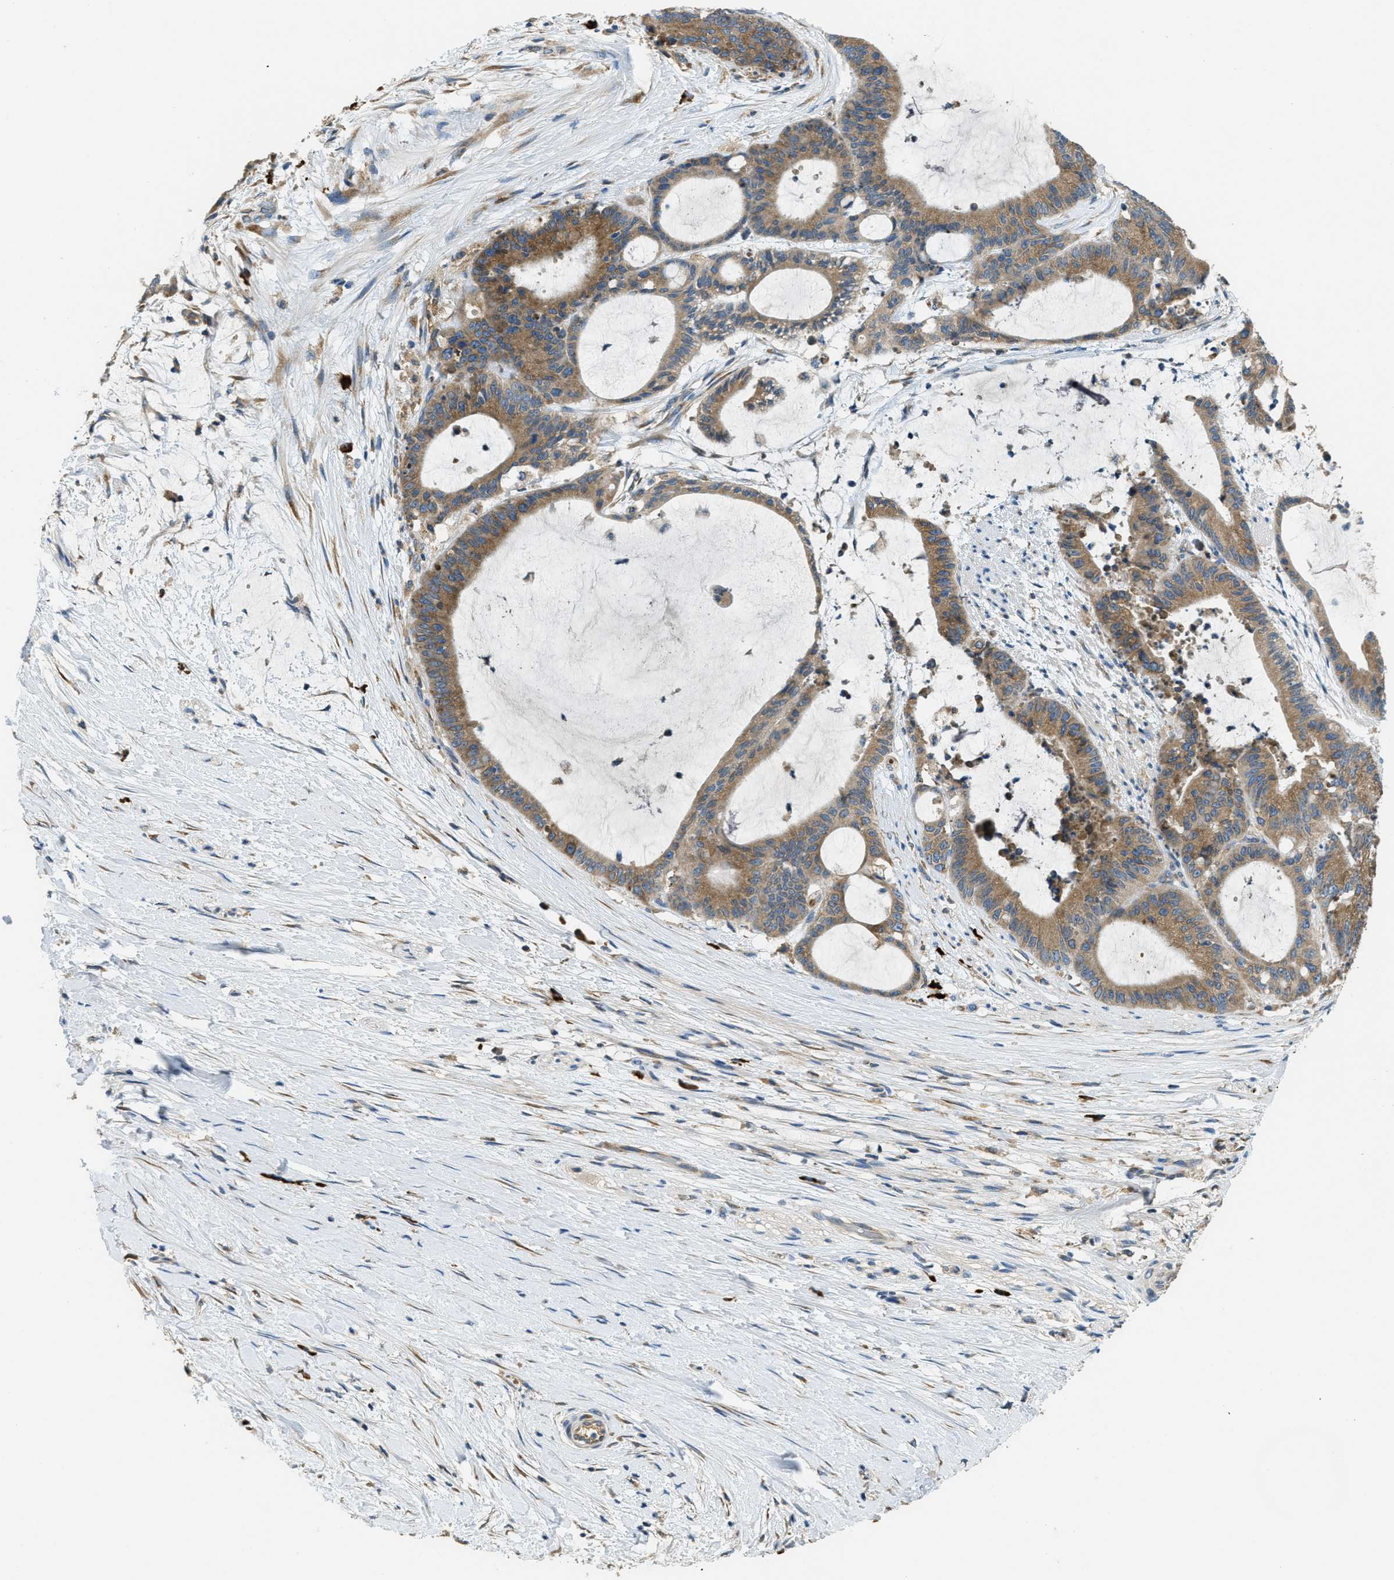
{"staining": {"intensity": "moderate", "quantity": ">75%", "location": "cytoplasmic/membranous"}, "tissue": "liver cancer", "cell_type": "Tumor cells", "image_type": "cancer", "snomed": [{"axis": "morphology", "description": "Cholangiocarcinoma"}, {"axis": "topography", "description": "Liver"}], "caption": "Liver cancer (cholangiocarcinoma) tissue reveals moderate cytoplasmic/membranous positivity in about >75% of tumor cells The protein is shown in brown color, while the nuclei are stained blue.", "gene": "SSR1", "patient": {"sex": "female", "age": 73}}